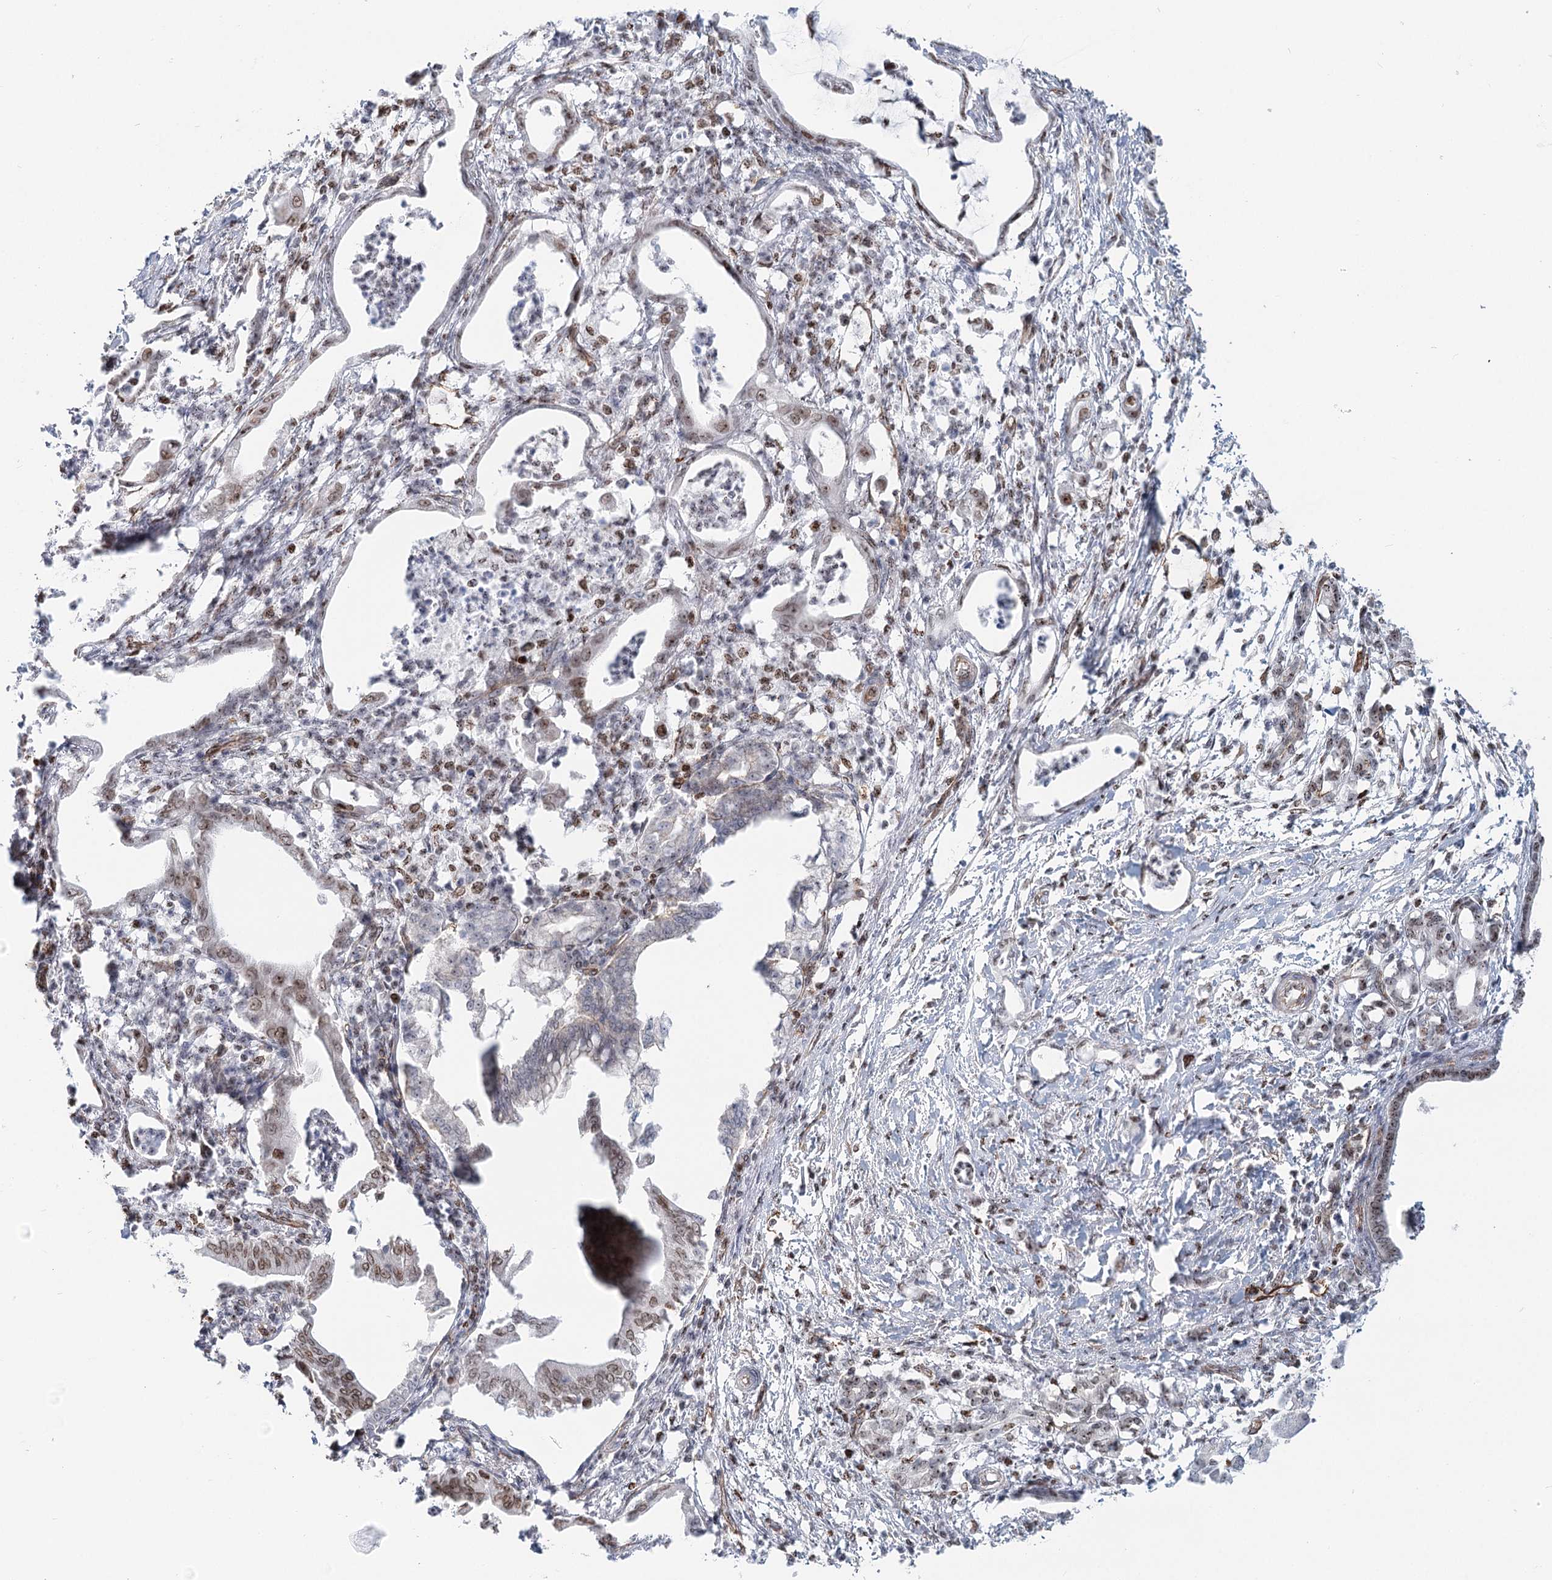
{"staining": {"intensity": "moderate", "quantity": "25%-75%", "location": "nuclear"}, "tissue": "pancreatic cancer", "cell_type": "Tumor cells", "image_type": "cancer", "snomed": [{"axis": "morphology", "description": "Adenocarcinoma, NOS"}, {"axis": "topography", "description": "Pancreas"}], "caption": "Brown immunohistochemical staining in pancreatic adenocarcinoma reveals moderate nuclear expression in about 25%-75% of tumor cells.", "gene": "ZFYVE28", "patient": {"sex": "female", "age": 55}}